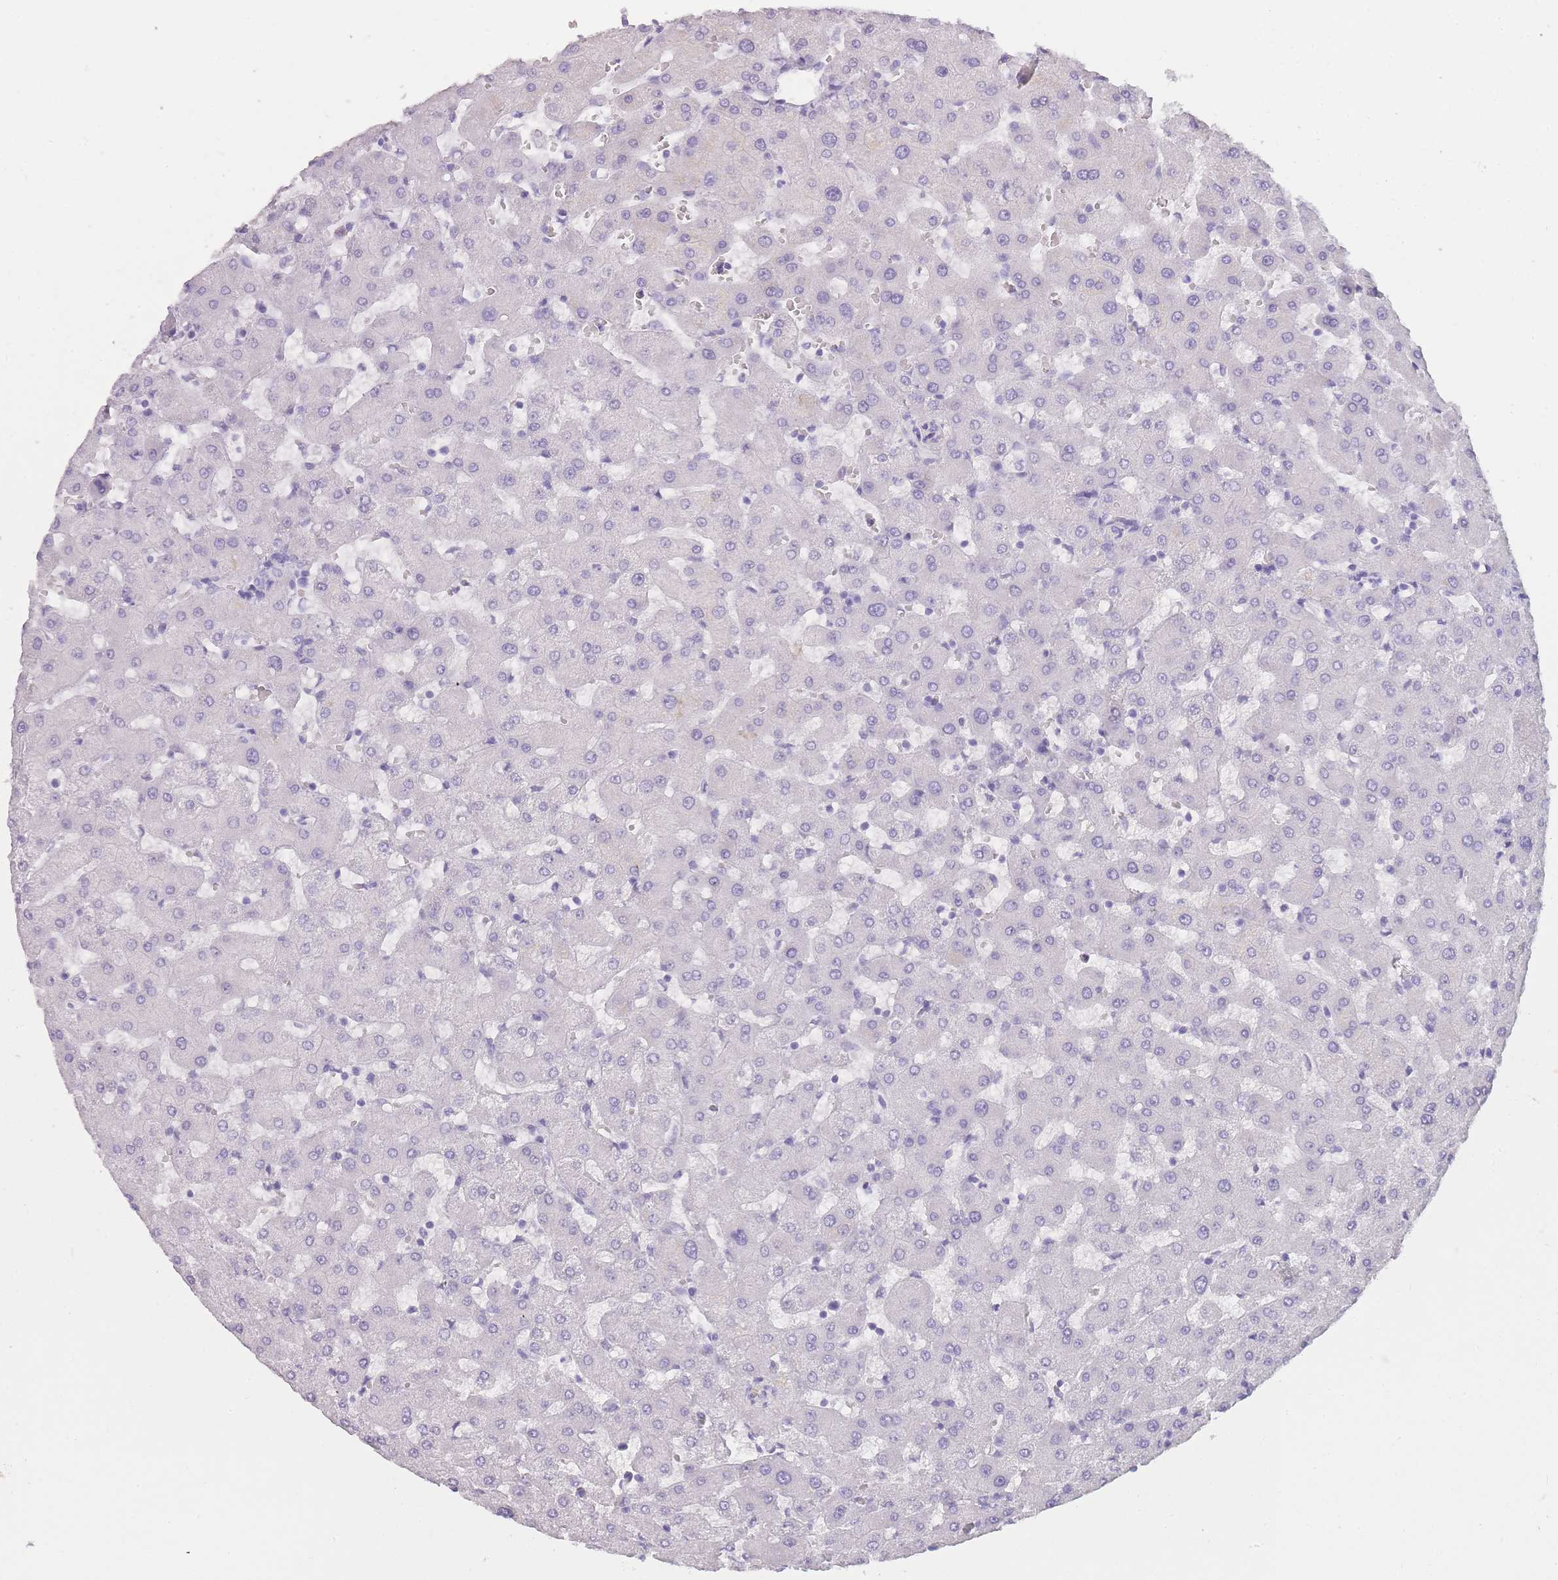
{"staining": {"intensity": "negative", "quantity": "none", "location": "none"}, "tissue": "liver", "cell_type": "Cholangiocytes", "image_type": "normal", "snomed": [{"axis": "morphology", "description": "Normal tissue, NOS"}, {"axis": "topography", "description": "Liver"}], "caption": "Cholangiocytes are negative for protein expression in unremarkable human liver. (DAB (3,3'-diaminobenzidine) immunohistochemistry with hematoxylin counter stain).", "gene": "TCP11X1", "patient": {"sex": "female", "age": 63}}